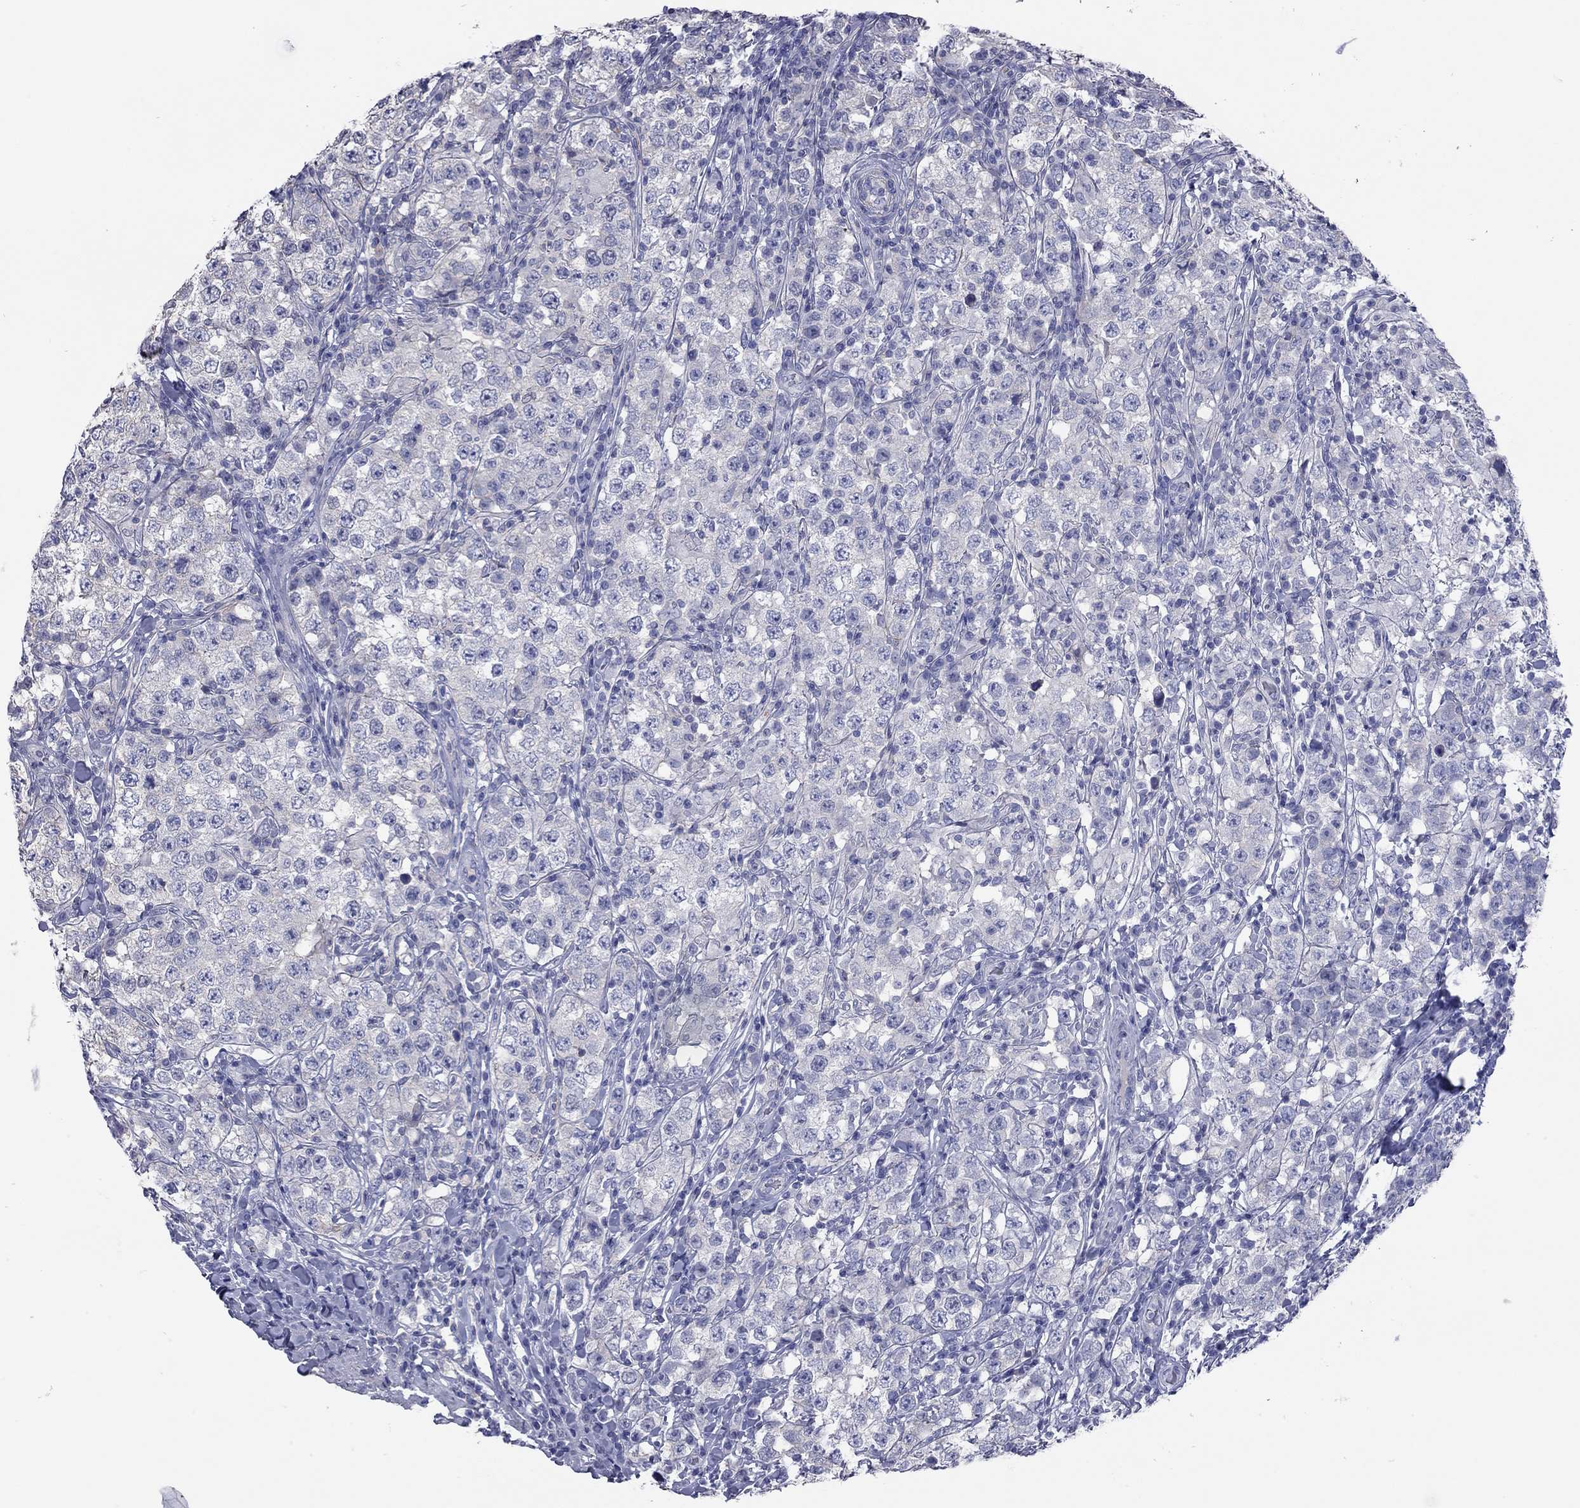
{"staining": {"intensity": "negative", "quantity": "none", "location": "none"}, "tissue": "testis cancer", "cell_type": "Tumor cells", "image_type": "cancer", "snomed": [{"axis": "morphology", "description": "Seminoma, NOS"}, {"axis": "morphology", "description": "Carcinoma, Embryonal, NOS"}, {"axis": "topography", "description": "Testis"}], "caption": "This is an immunohistochemistry (IHC) image of testis seminoma. There is no expression in tumor cells.", "gene": "ACTL7B", "patient": {"sex": "male", "age": 41}}